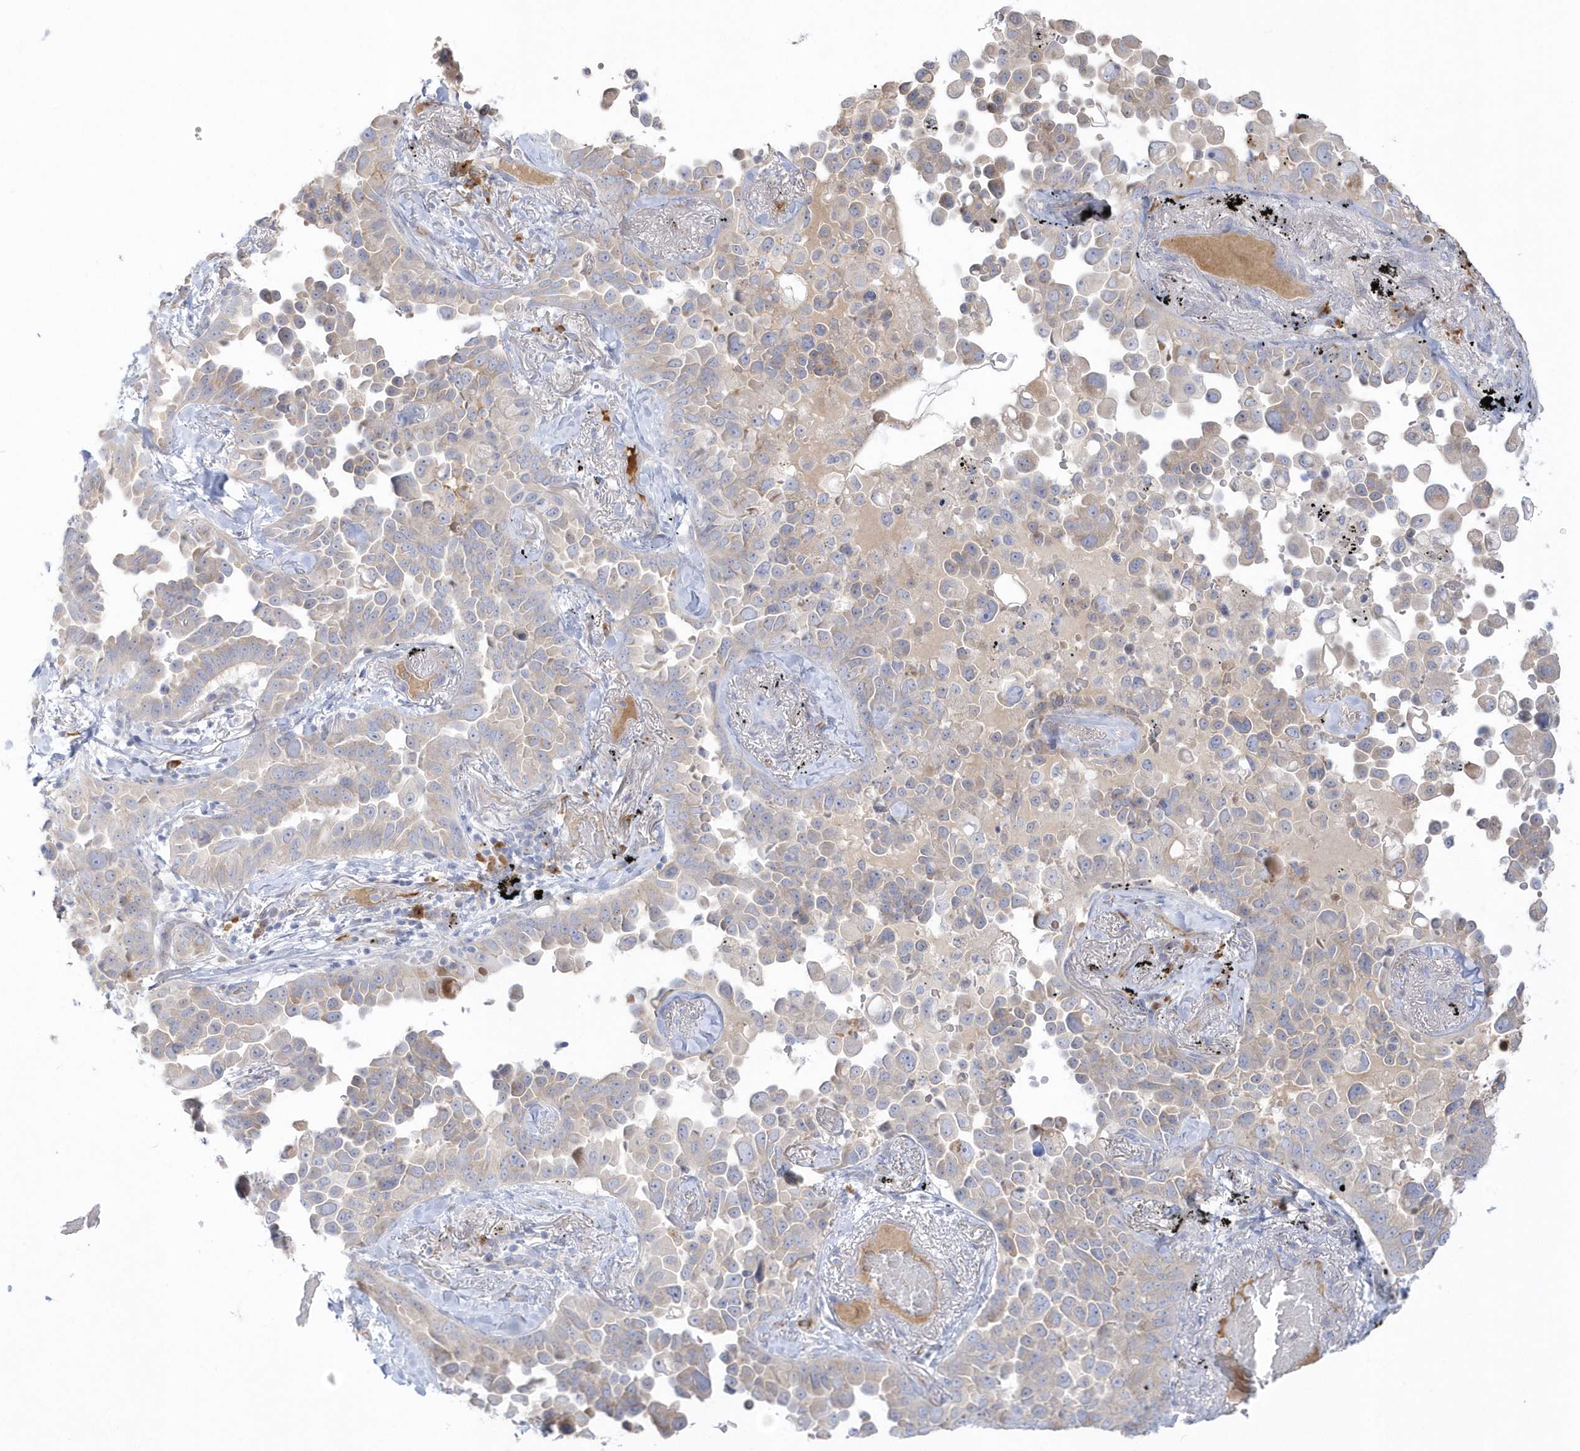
{"staining": {"intensity": "negative", "quantity": "none", "location": "none"}, "tissue": "lung cancer", "cell_type": "Tumor cells", "image_type": "cancer", "snomed": [{"axis": "morphology", "description": "Adenocarcinoma, NOS"}, {"axis": "topography", "description": "Lung"}], "caption": "Immunohistochemical staining of human adenocarcinoma (lung) demonstrates no significant expression in tumor cells.", "gene": "SEMA3D", "patient": {"sex": "female", "age": 67}}